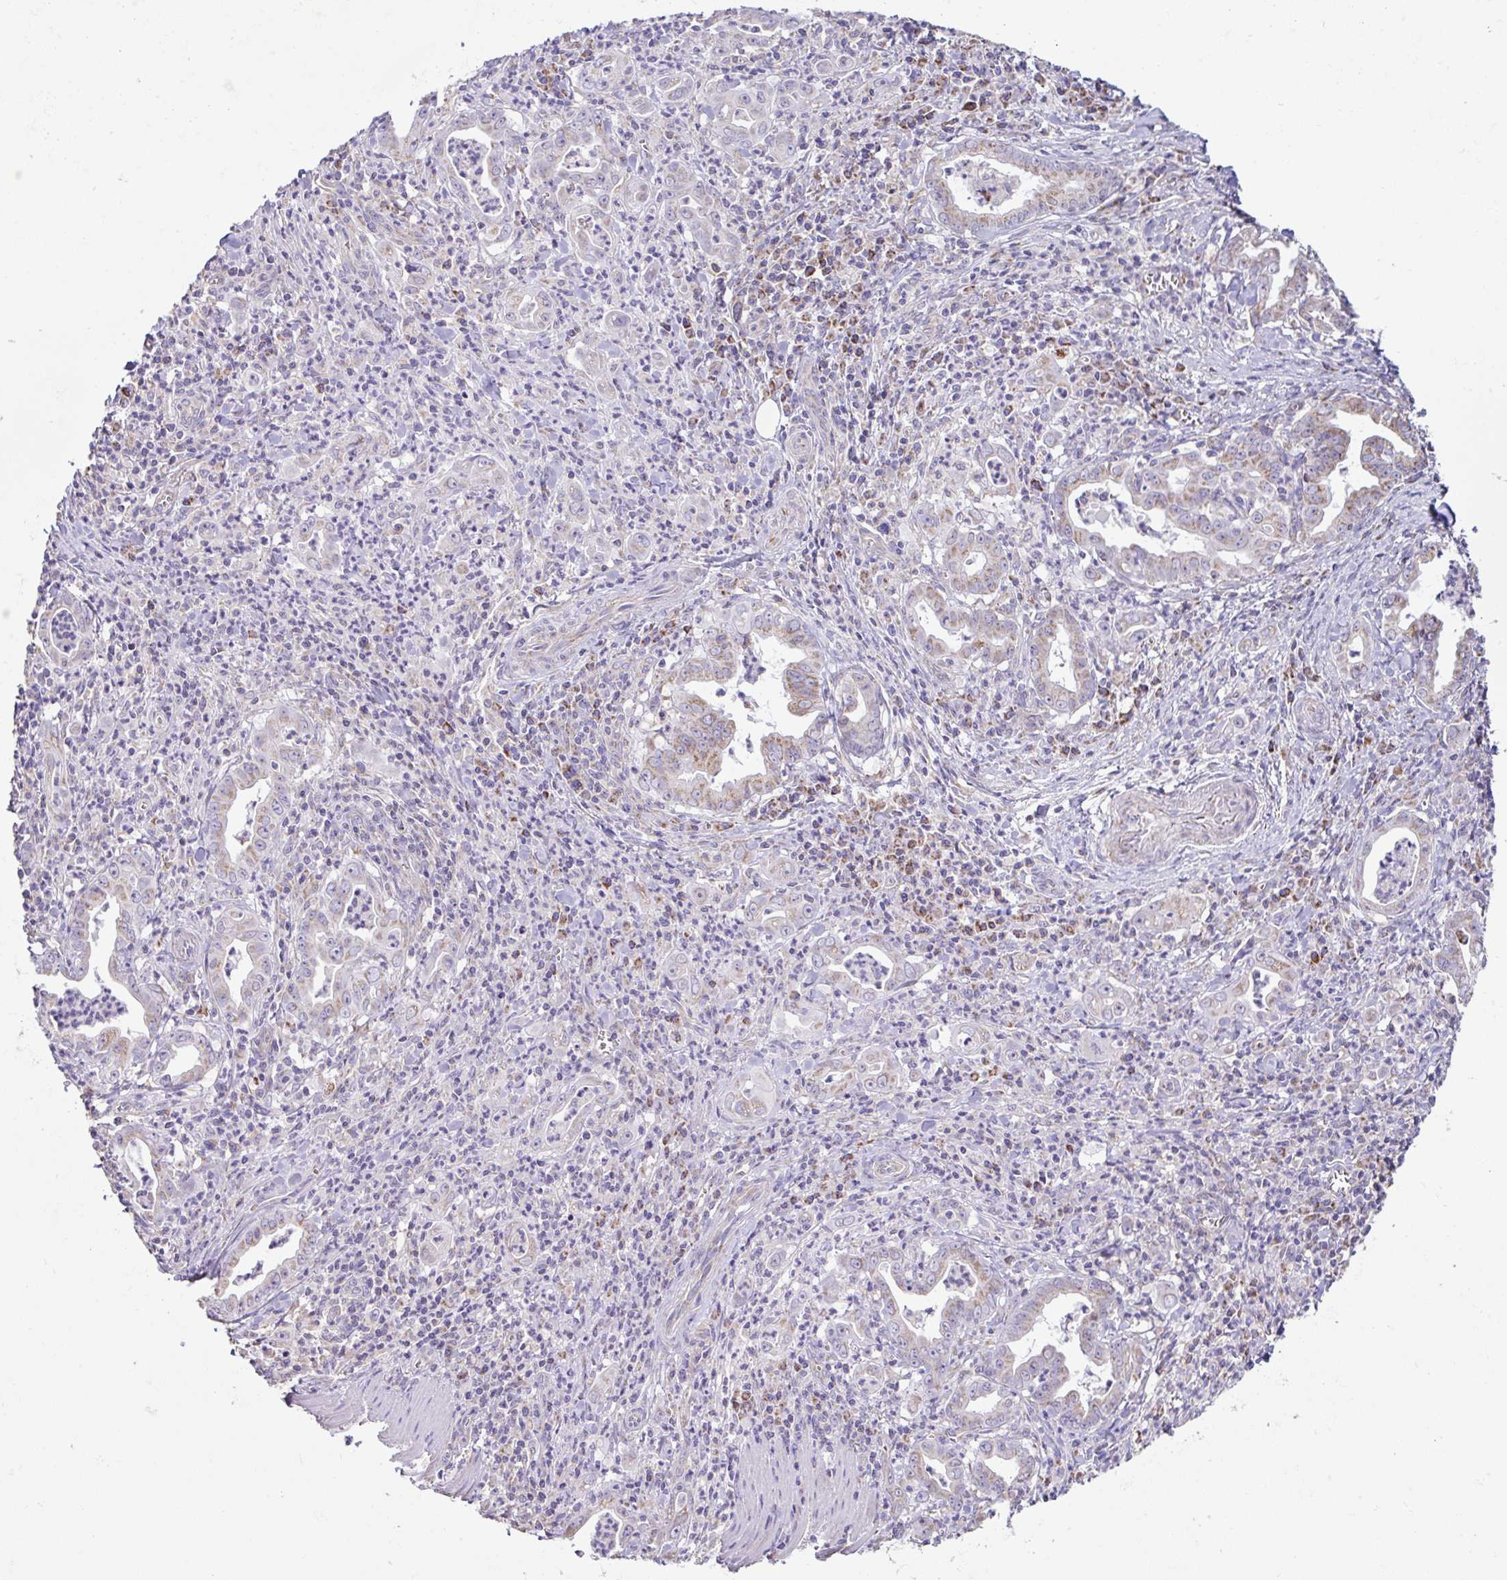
{"staining": {"intensity": "weak", "quantity": "25%-75%", "location": "cytoplasmic/membranous"}, "tissue": "stomach cancer", "cell_type": "Tumor cells", "image_type": "cancer", "snomed": [{"axis": "morphology", "description": "Adenocarcinoma, NOS"}, {"axis": "topography", "description": "Stomach, upper"}], "caption": "IHC photomicrograph of neoplastic tissue: human adenocarcinoma (stomach) stained using immunohistochemistry shows low levels of weak protein expression localized specifically in the cytoplasmic/membranous of tumor cells, appearing as a cytoplasmic/membranous brown color.", "gene": "DOK7", "patient": {"sex": "female", "age": 79}}